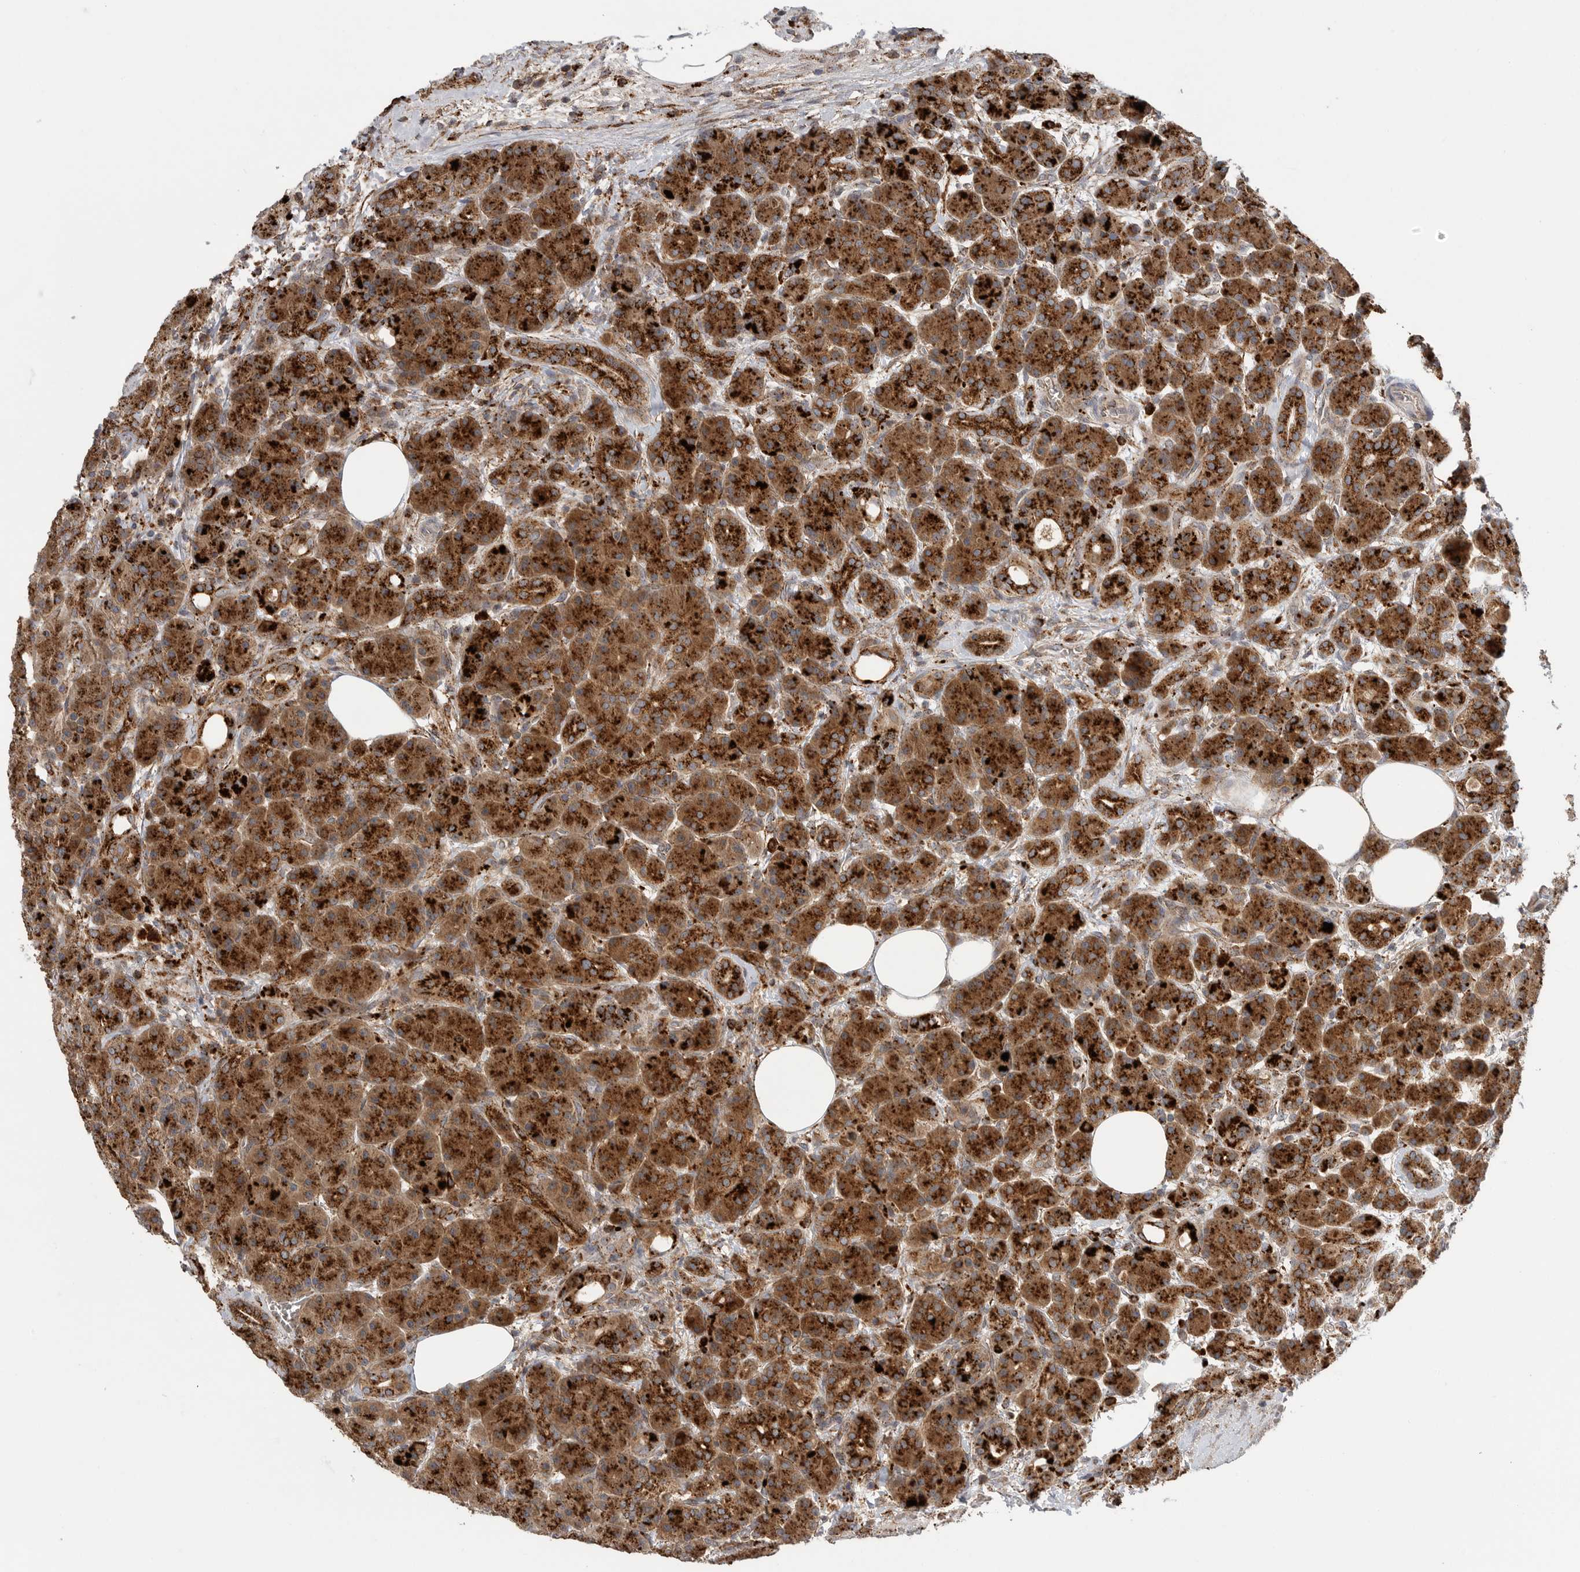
{"staining": {"intensity": "strong", "quantity": ">75%", "location": "cytoplasmic/membranous"}, "tissue": "pancreas", "cell_type": "Exocrine glandular cells", "image_type": "normal", "snomed": [{"axis": "morphology", "description": "Normal tissue, NOS"}, {"axis": "topography", "description": "Pancreas"}], "caption": "Brown immunohistochemical staining in unremarkable pancreas displays strong cytoplasmic/membranous positivity in about >75% of exocrine glandular cells. (Stains: DAB (3,3'-diaminobenzidine) in brown, nuclei in blue, Microscopy: brightfield microscopy at high magnification).", "gene": "GALNS", "patient": {"sex": "male", "age": 63}}